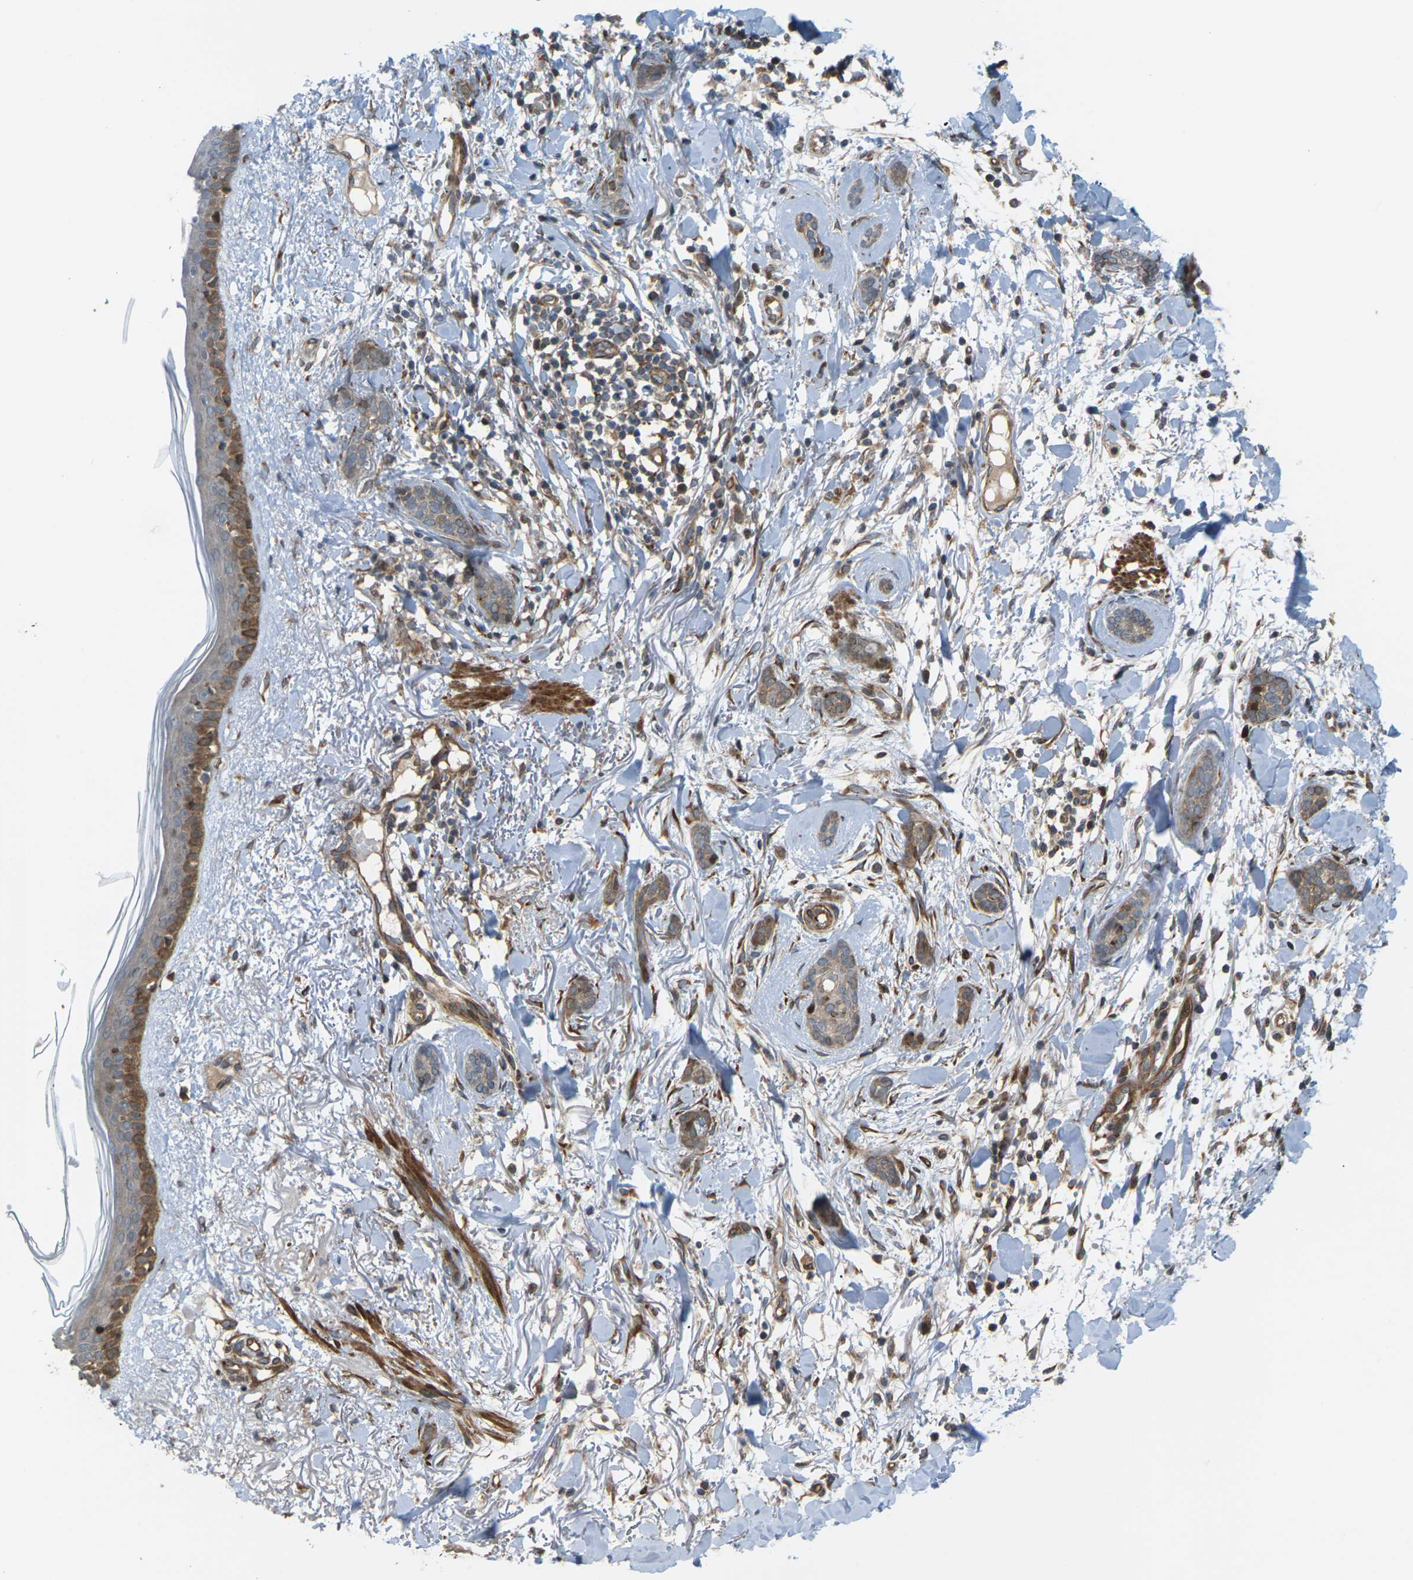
{"staining": {"intensity": "moderate", "quantity": ">75%", "location": "cytoplasmic/membranous"}, "tissue": "skin cancer", "cell_type": "Tumor cells", "image_type": "cancer", "snomed": [{"axis": "morphology", "description": "Basal cell carcinoma"}, {"axis": "morphology", "description": "Adnexal tumor, benign"}, {"axis": "topography", "description": "Skin"}], "caption": "Human benign adnexal tumor (skin) stained with a brown dye reveals moderate cytoplasmic/membranous positive staining in approximately >75% of tumor cells.", "gene": "ROBO1", "patient": {"sex": "female", "age": 42}}